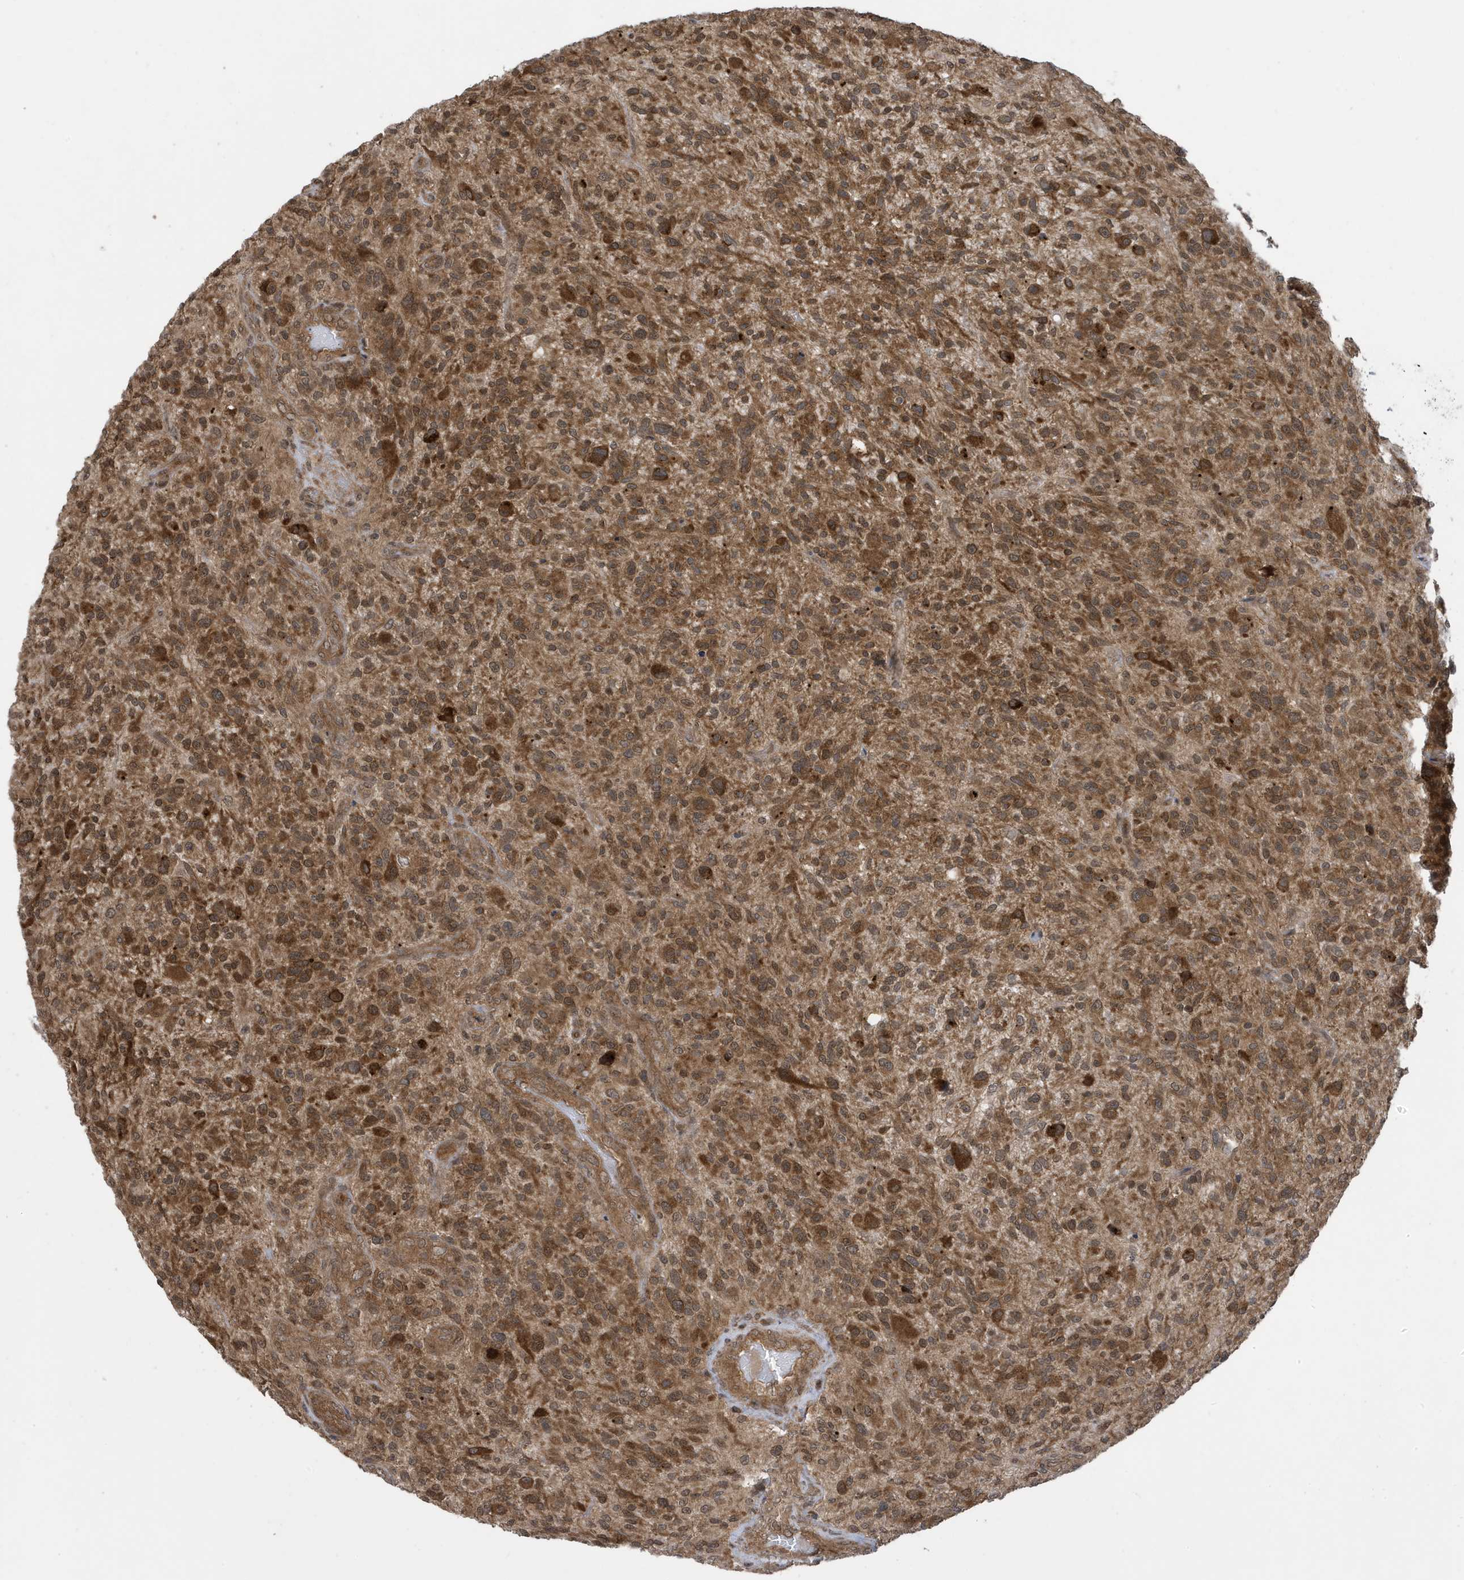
{"staining": {"intensity": "moderate", "quantity": ">75%", "location": "cytoplasmic/membranous"}, "tissue": "glioma", "cell_type": "Tumor cells", "image_type": "cancer", "snomed": [{"axis": "morphology", "description": "Glioma, malignant, High grade"}, {"axis": "topography", "description": "Brain"}], "caption": "Immunohistochemical staining of human high-grade glioma (malignant) exhibits medium levels of moderate cytoplasmic/membranous expression in approximately >75% of tumor cells. (DAB (3,3'-diaminobenzidine) IHC, brown staining for protein, blue staining for nuclei).", "gene": "UBQLN1", "patient": {"sex": "male", "age": 47}}